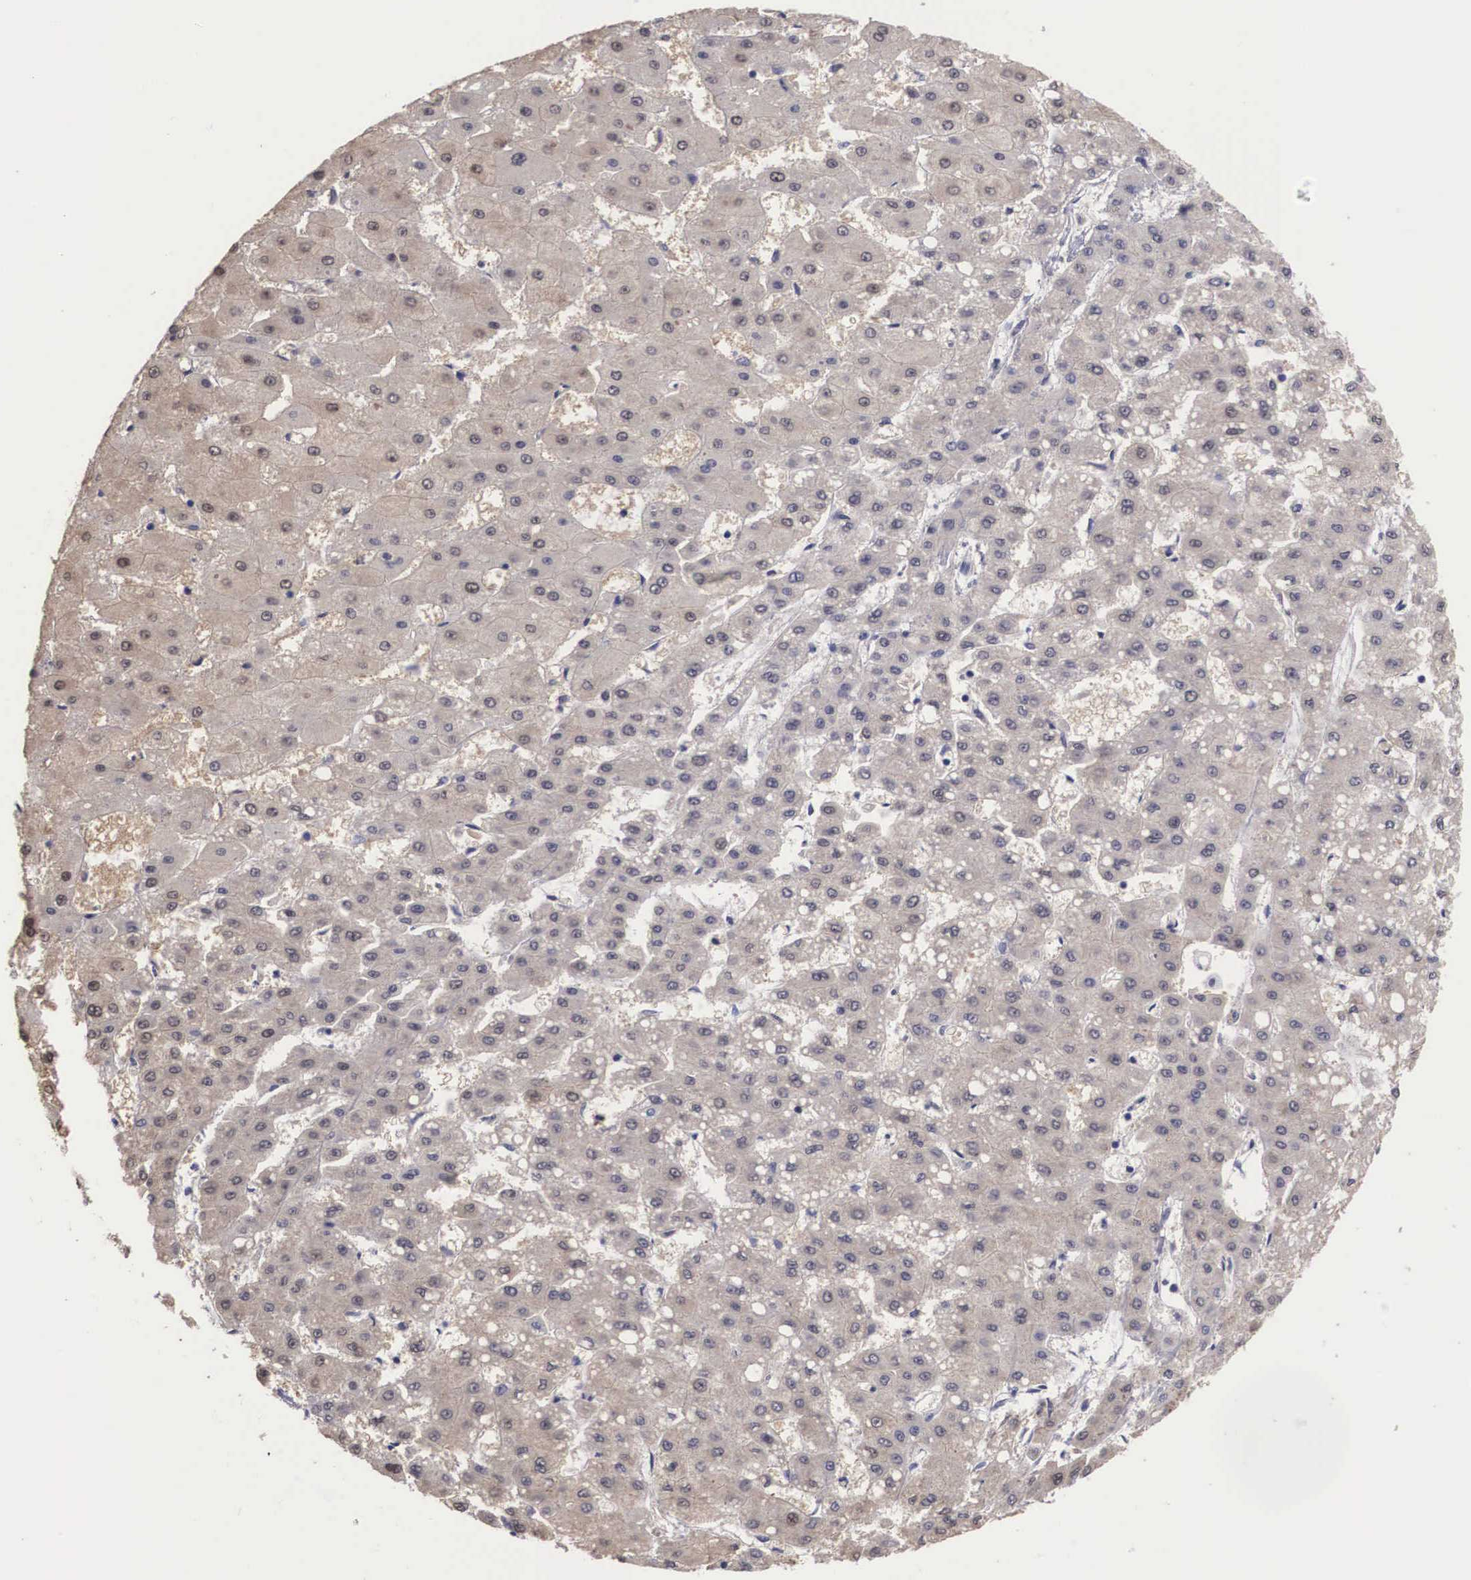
{"staining": {"intensity": "negative", "quantity": "none", "location": "none"}, "tissue": "liver cancer", "cell_type": "Tumor cells", "image_type": "cancer", "snomed": [{"axis": "morphology", "description": "Carcinoma, Hepatocellular, NOS"}, {"axis": "topography", "description": "Liver"}], "caption": "There is no significant expression in tumor cells of liver cancer (hepatocellular carcinoma).", "gene": "GRIPAP1", "patient": {"sex": "female", "age": 52}}